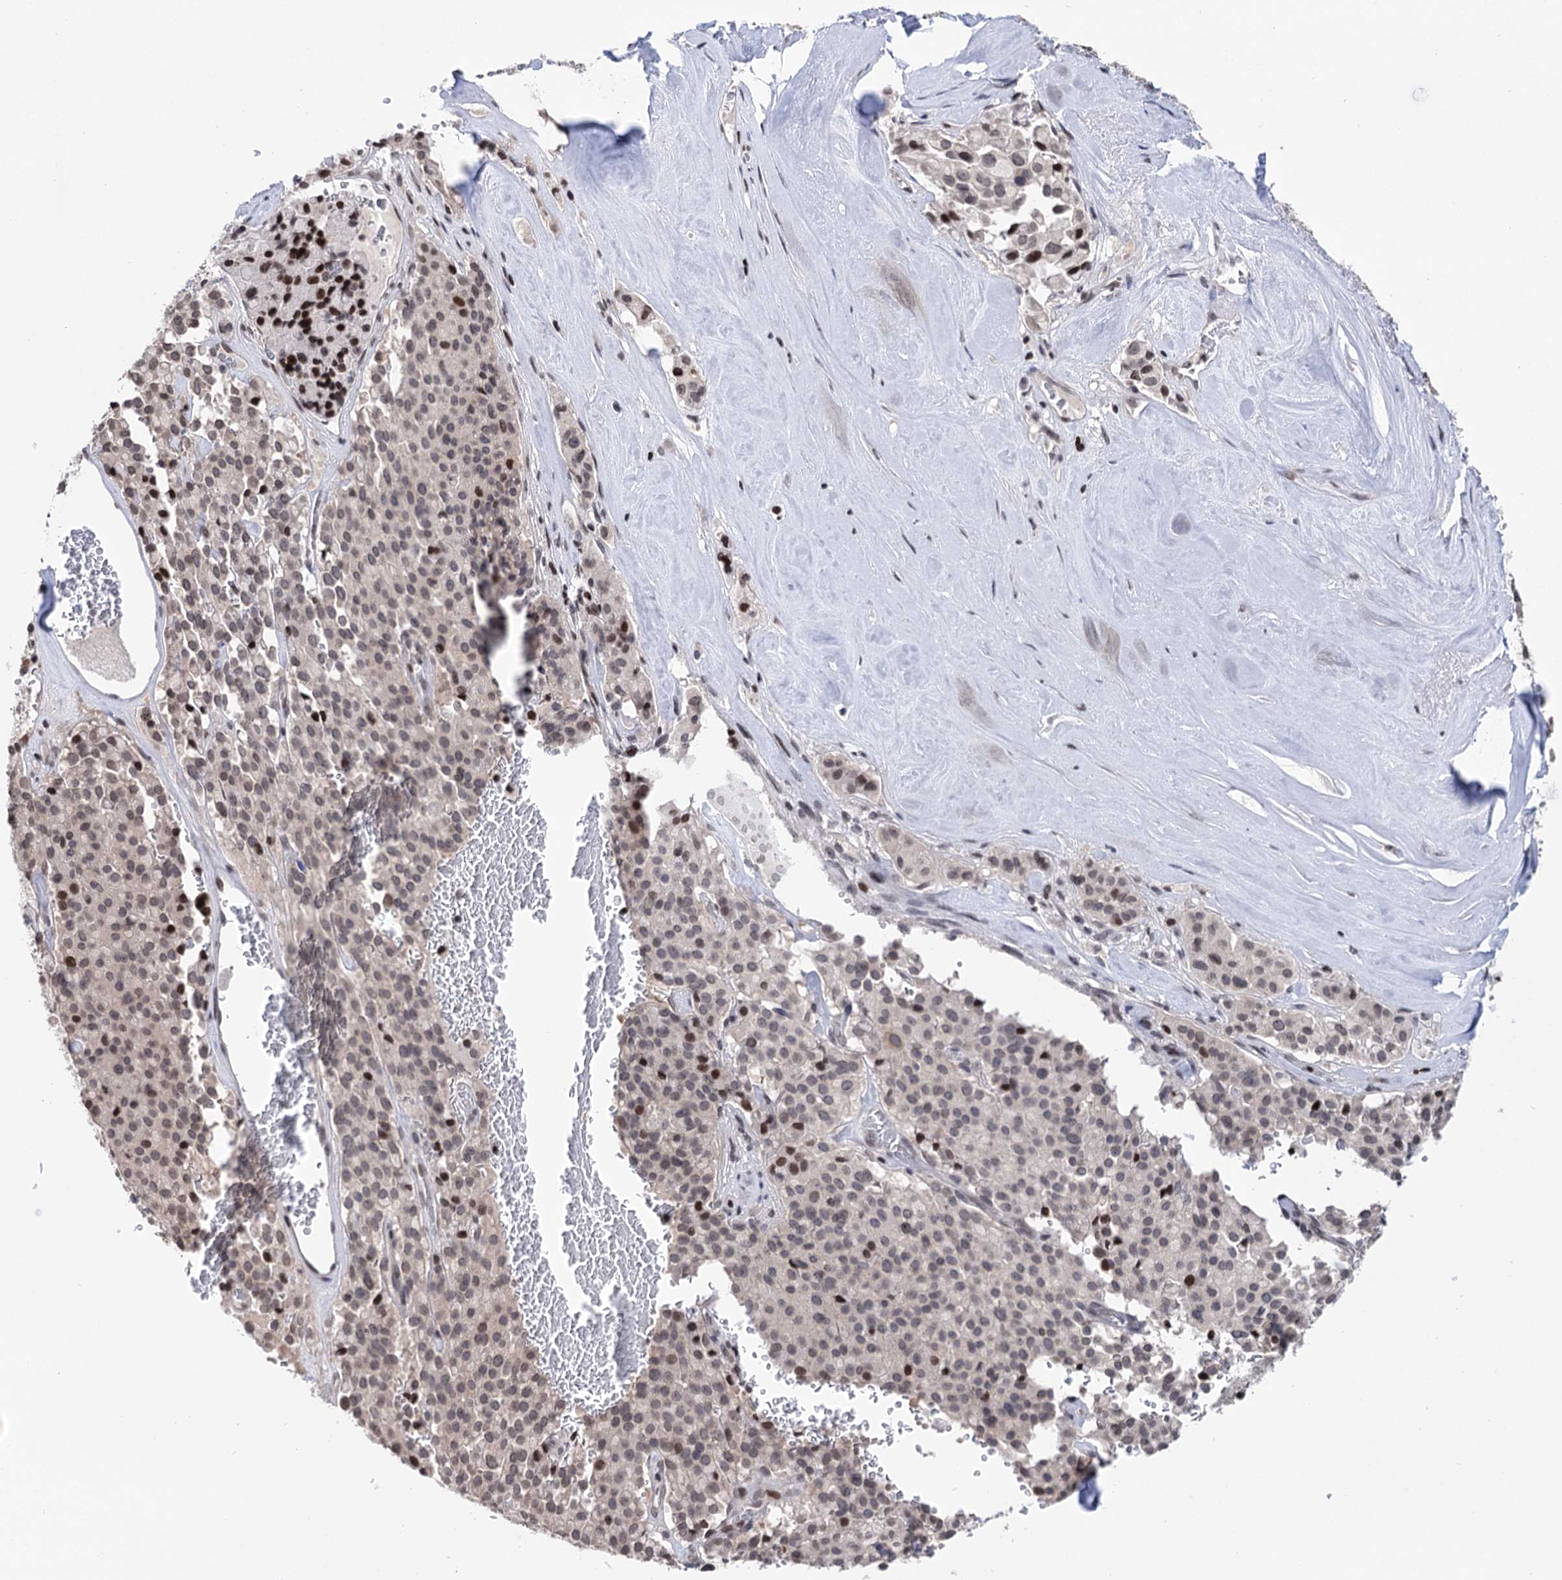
{"staining": {"intensity": "moderate", "quantity": "<25%", "location": "nuclear"}, "tissue": "pancreatic cancer", "cell_type": "Tumor cells", "image_type": "cancer", "snomed": [{"axis": "morphology", "description": "Adenocarcinoma, NOS"}, {"axis": "topography", "description": "Pancreas"}], "caption": "Immunohistochemistry (IHC) (DAB) staining of pancreatic adenocarcinoma displays moderate nuclear protein staining in about <25% of tumor cells.", "gene": "CCDC77", "patient": {"sex": "male", "age": 65}}